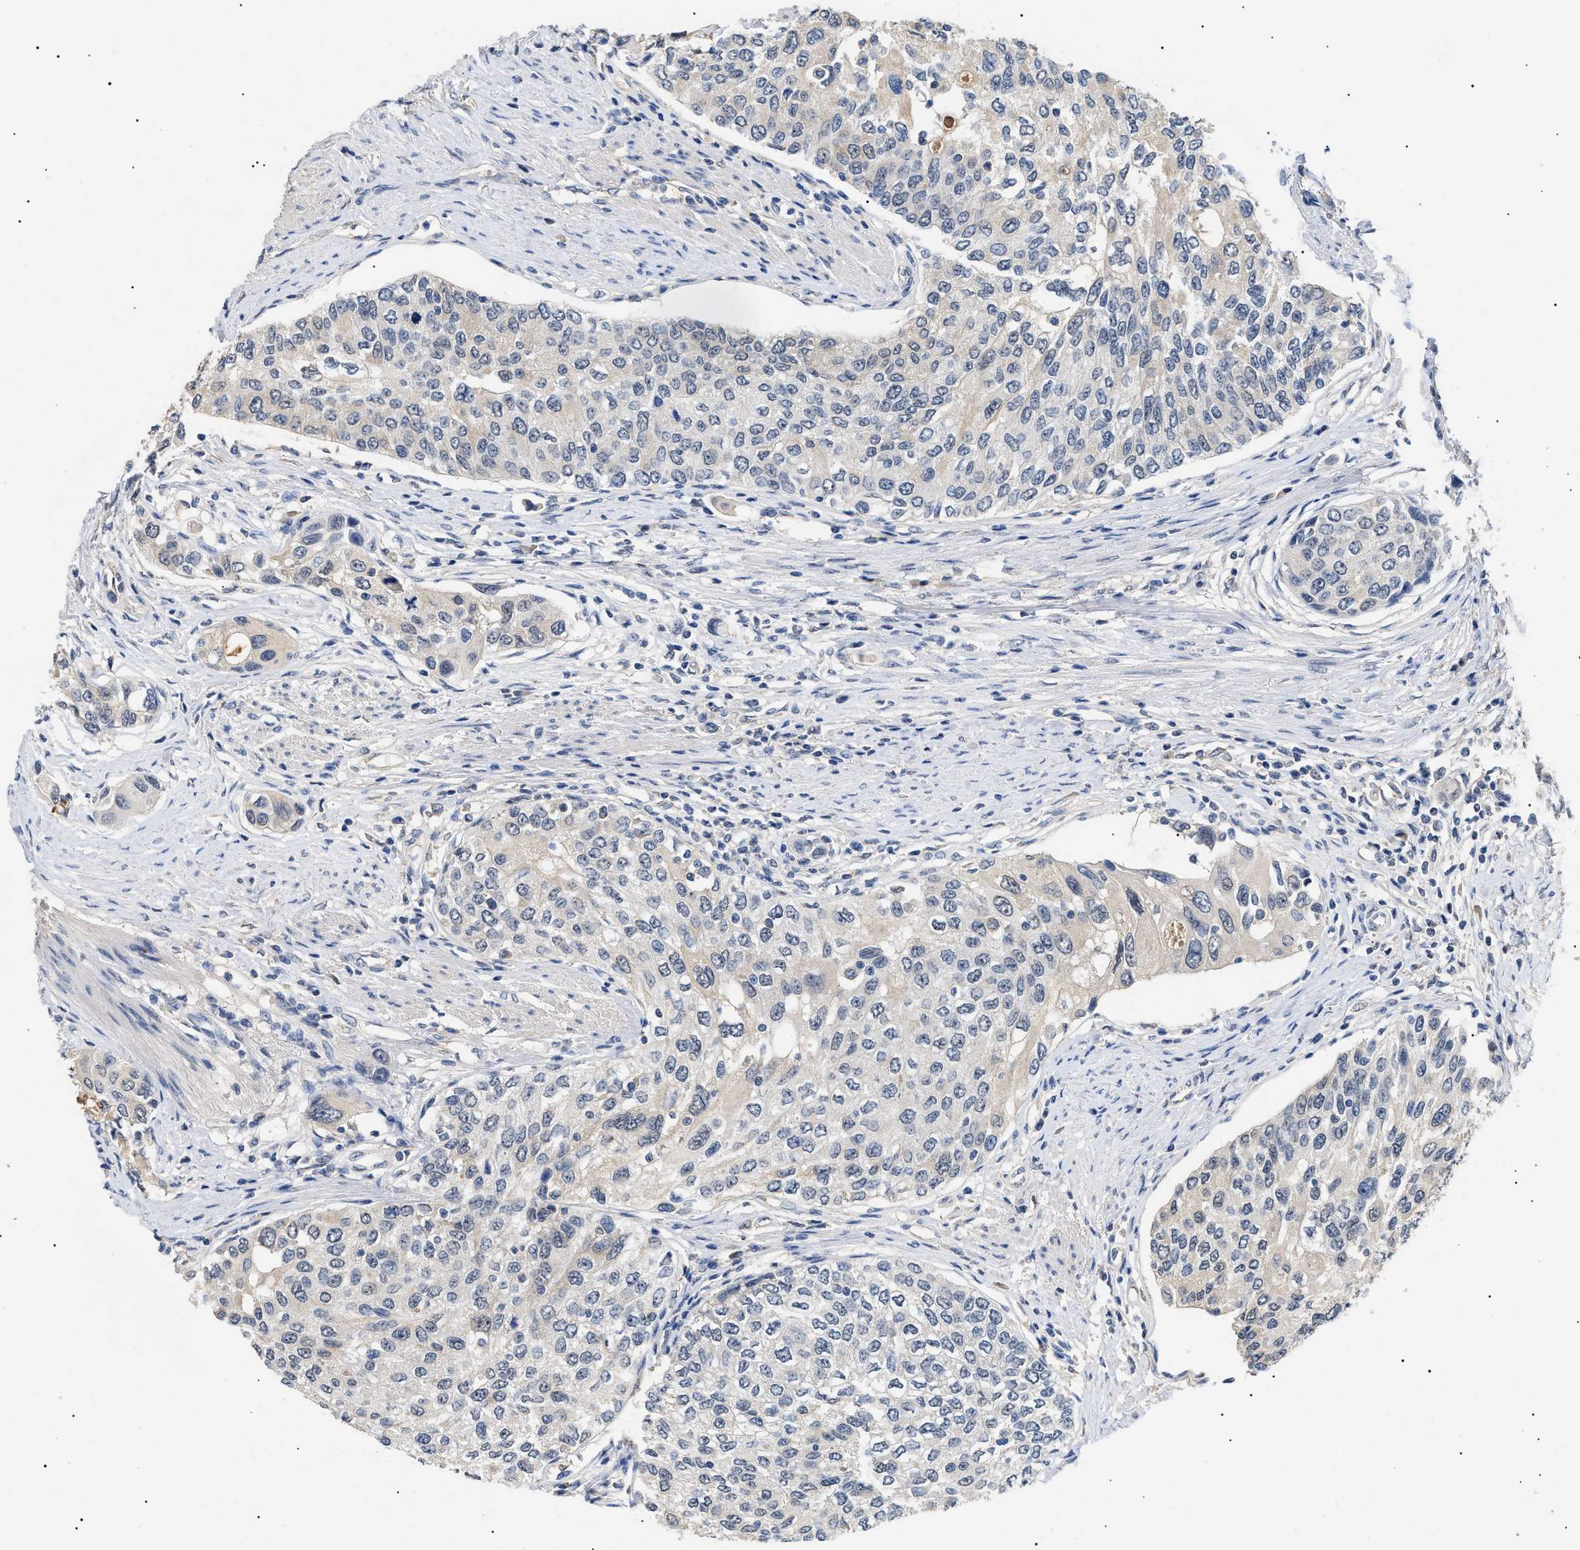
{"staining": {"intensity": "weak", "quantity": "<25%", "location": "cytoplasmic/membranous"}, "tissue": "urothelial cancer", "cell_type": "Tumor cells", "image_type": "cancer", "snomed": [{"axis": "morphology", "description": "Urothelial carcinoma, High grade"}, {"axis": "topography", "description": "Urinary bladder"}], "caption": "DAB (3,3'-diaminobenzidine) immunohistochemical staining of human urothelial cancer exhibits no significant expression in tumor cells.", "gene": "PRRT2", "patient": {"sex": "female", "age": 56}}